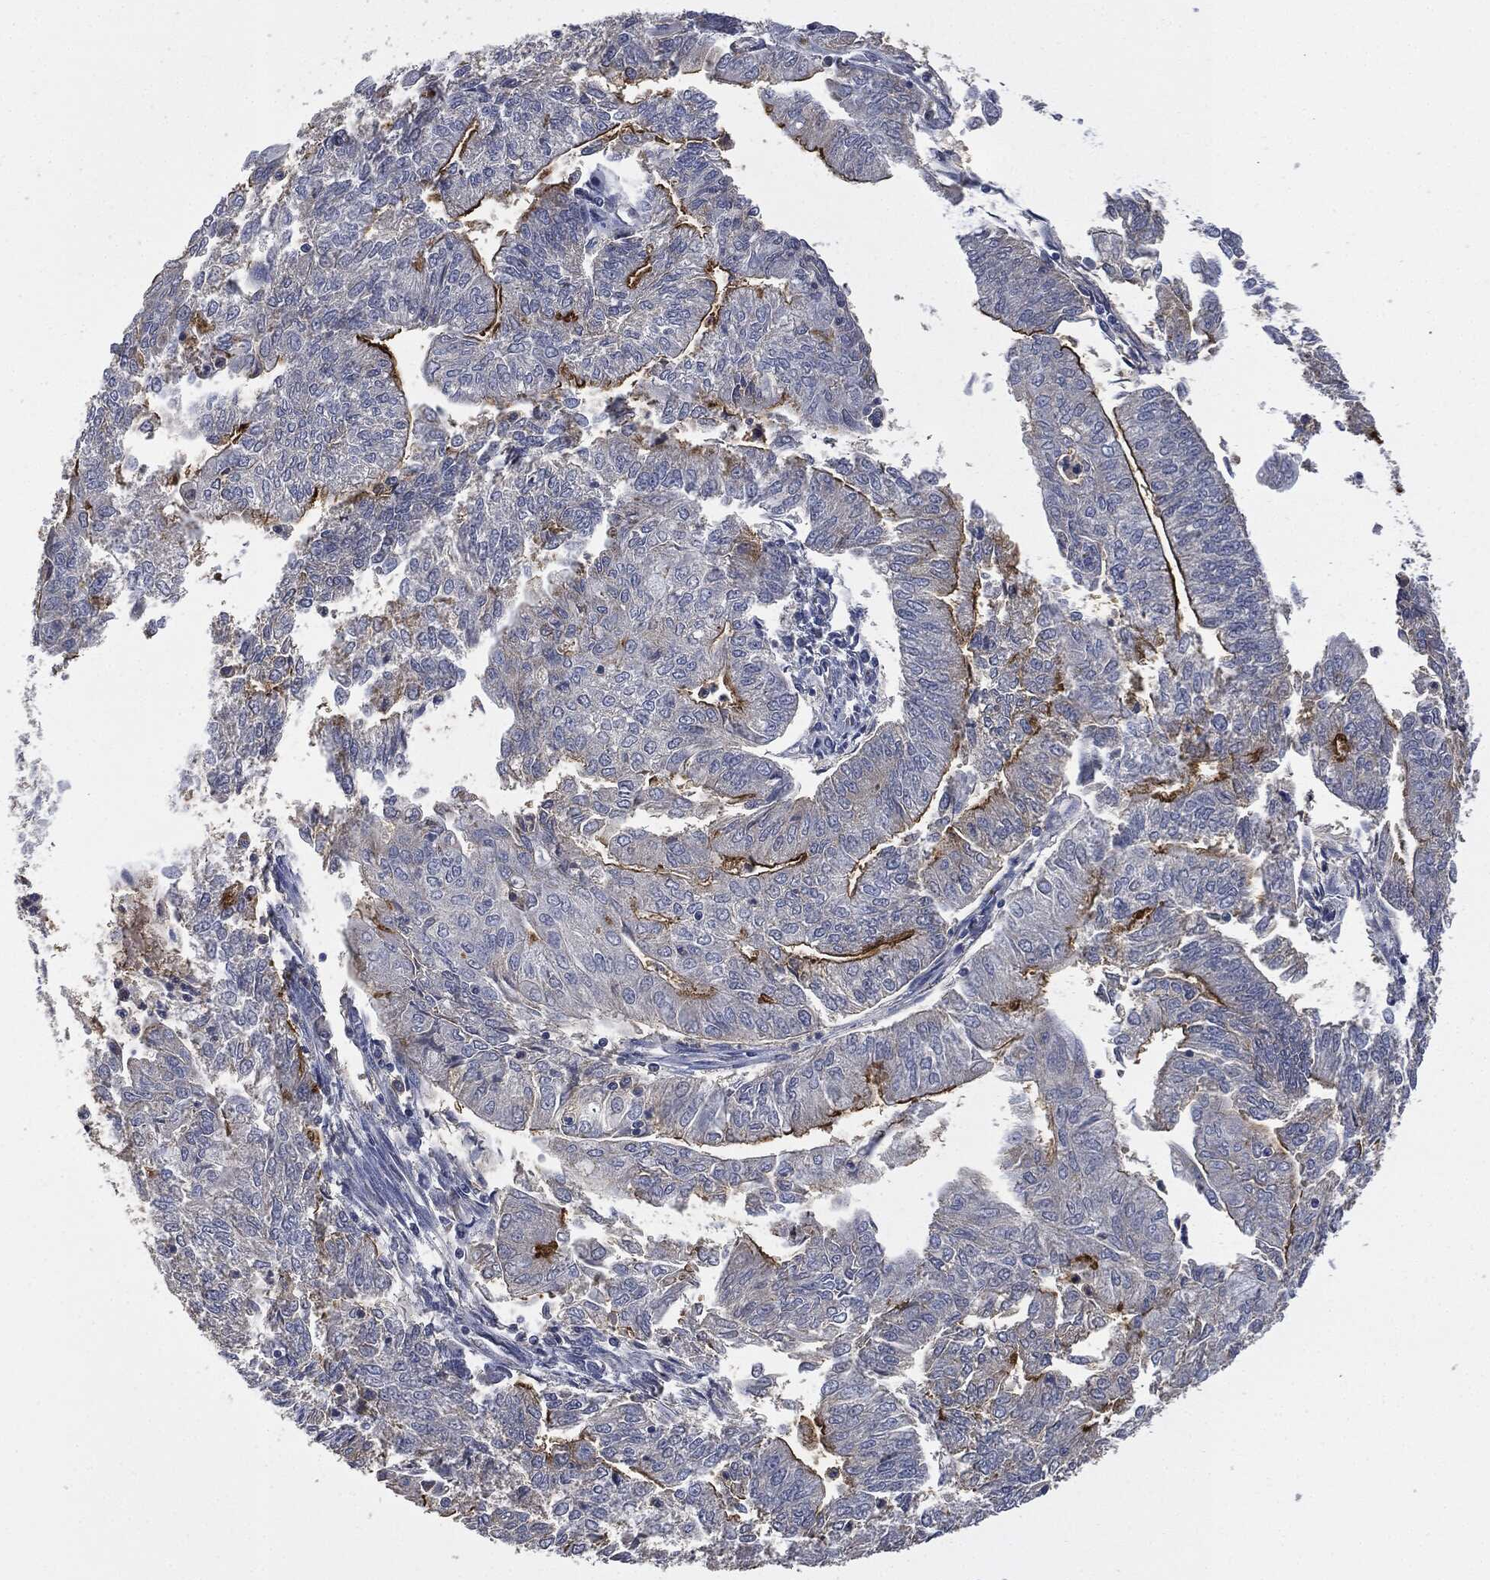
{"staining": {"intensity": "strong", "quantity": "<25%", "location": "cytoplasmic/membranous"}, "tissue": "endometrial cancer", "cell_type": "Tumor cells", "image_type": "cancer", "snomed": [{"axis": "morphology", "description": "Adenocarcinoma, NOS"}, {"axis": "topography", "description": "Endometrium"}], "caption": "A high-resolution image shows immunohistochemistry staining of endometrial cancer (adenocarcinoma), which exhibits strong cytoplasmic/membranous positivity in about <25% of tumor cells.", "gene": "CD33", "patient": {"sex": "female", "age": 59}}